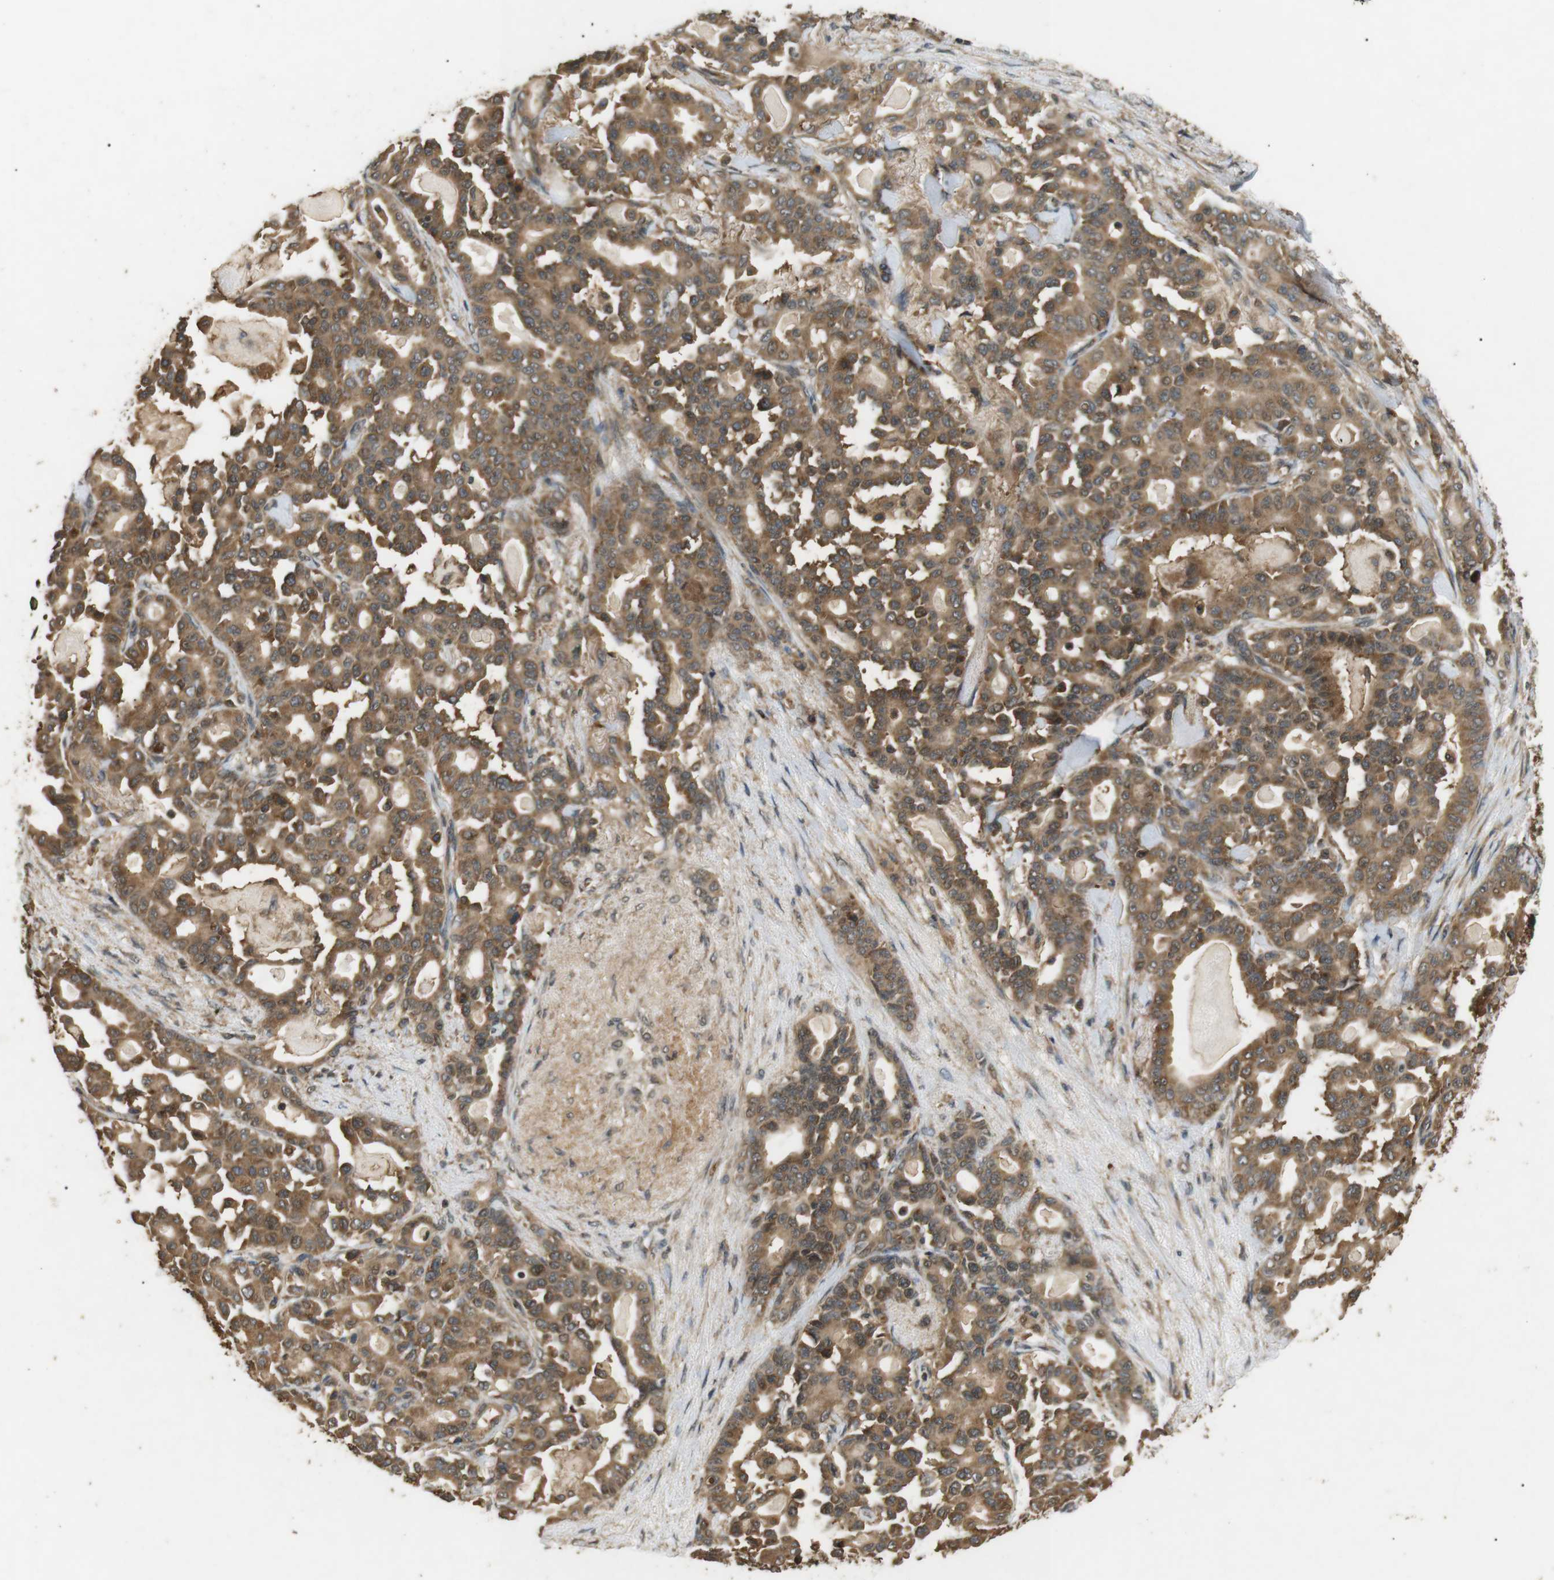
{"staining": {"intensity": "strong", "quantity": ">75%", "location": "cytoplasmic/membranous,nuclear"}, "tissue": "pancreatic cancer", "cell_type": "Tumor cells", "image_type": "cancer", "snomed": [{"axis": "morphology", "description": "Adenocarcinoma, NOS"}, {"axis": "topography", "description": "Pancreas"}], "caption": "Immunohistochemical staining of pancreatic cancer demonstrates strong cytoplasmic/membranous and nuclear protein expression in about >75% of tumor cells. Nuclei are stained in blue.", "gene": "TBC1D15", "patient": {"sex": "male", "age": 63}}